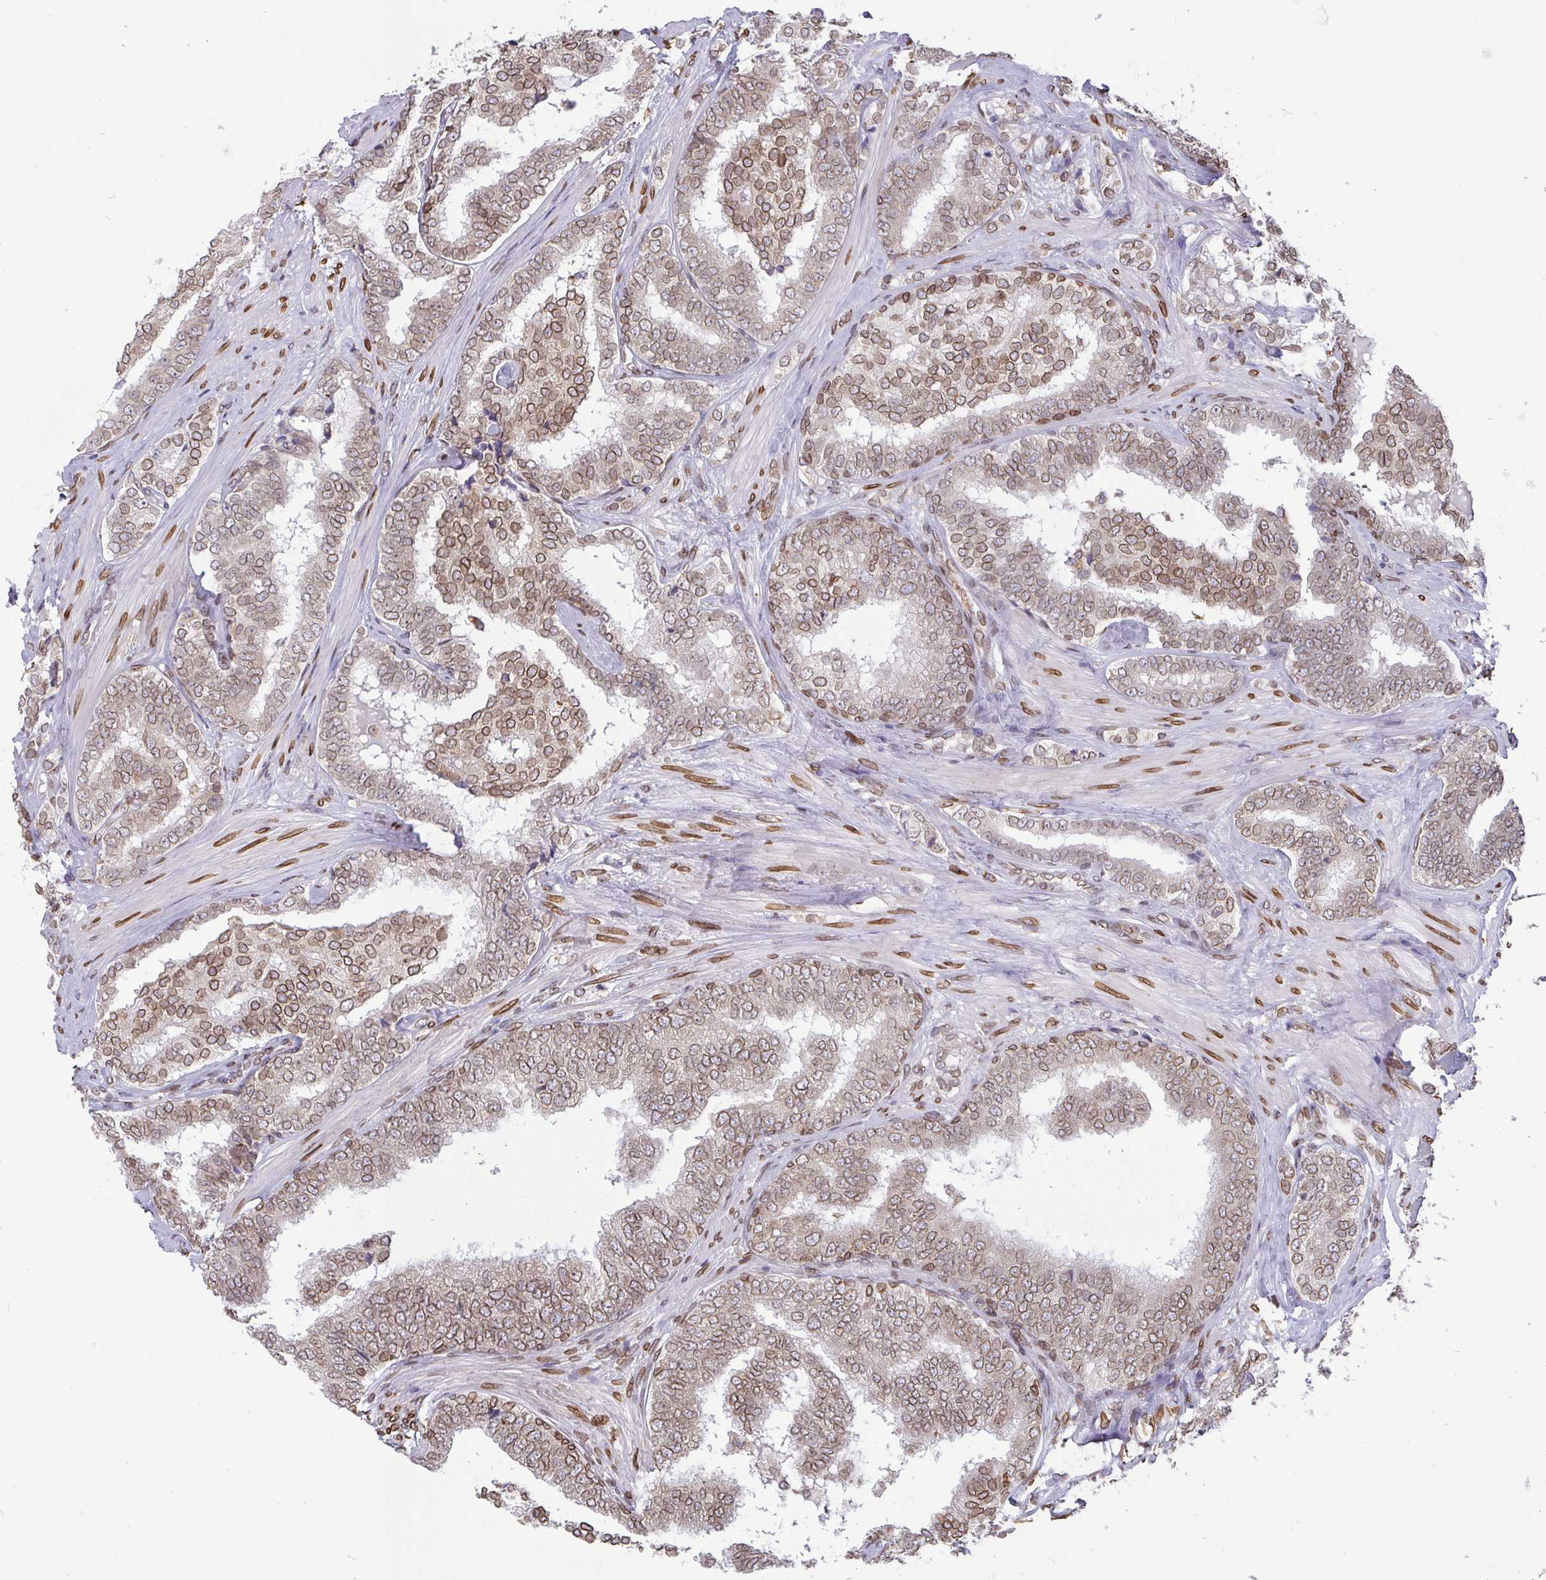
{"staining": {"intensity": "moderate", "quantity": ">75%", "location": "cytoplasmic/membranous,nuclear"}, "tissue": "prostate cancer", "cell_type": "Tumor cells", "image_type": "cancer", "snomed": [{"axis": "morphology", "description": "Adenocarcinoma, High grade"}, {"axis": "topography", "description": "Prostate"}], "caption": "A medium amount of moderate cytoplasmic/membranous and nuclear expression is seen in approximately >75% of tumor cells in high-grade adenocarcinoma (prostate) tissue.", "gene": "EMD", "patient": {"sex": "male", "age": 72}}